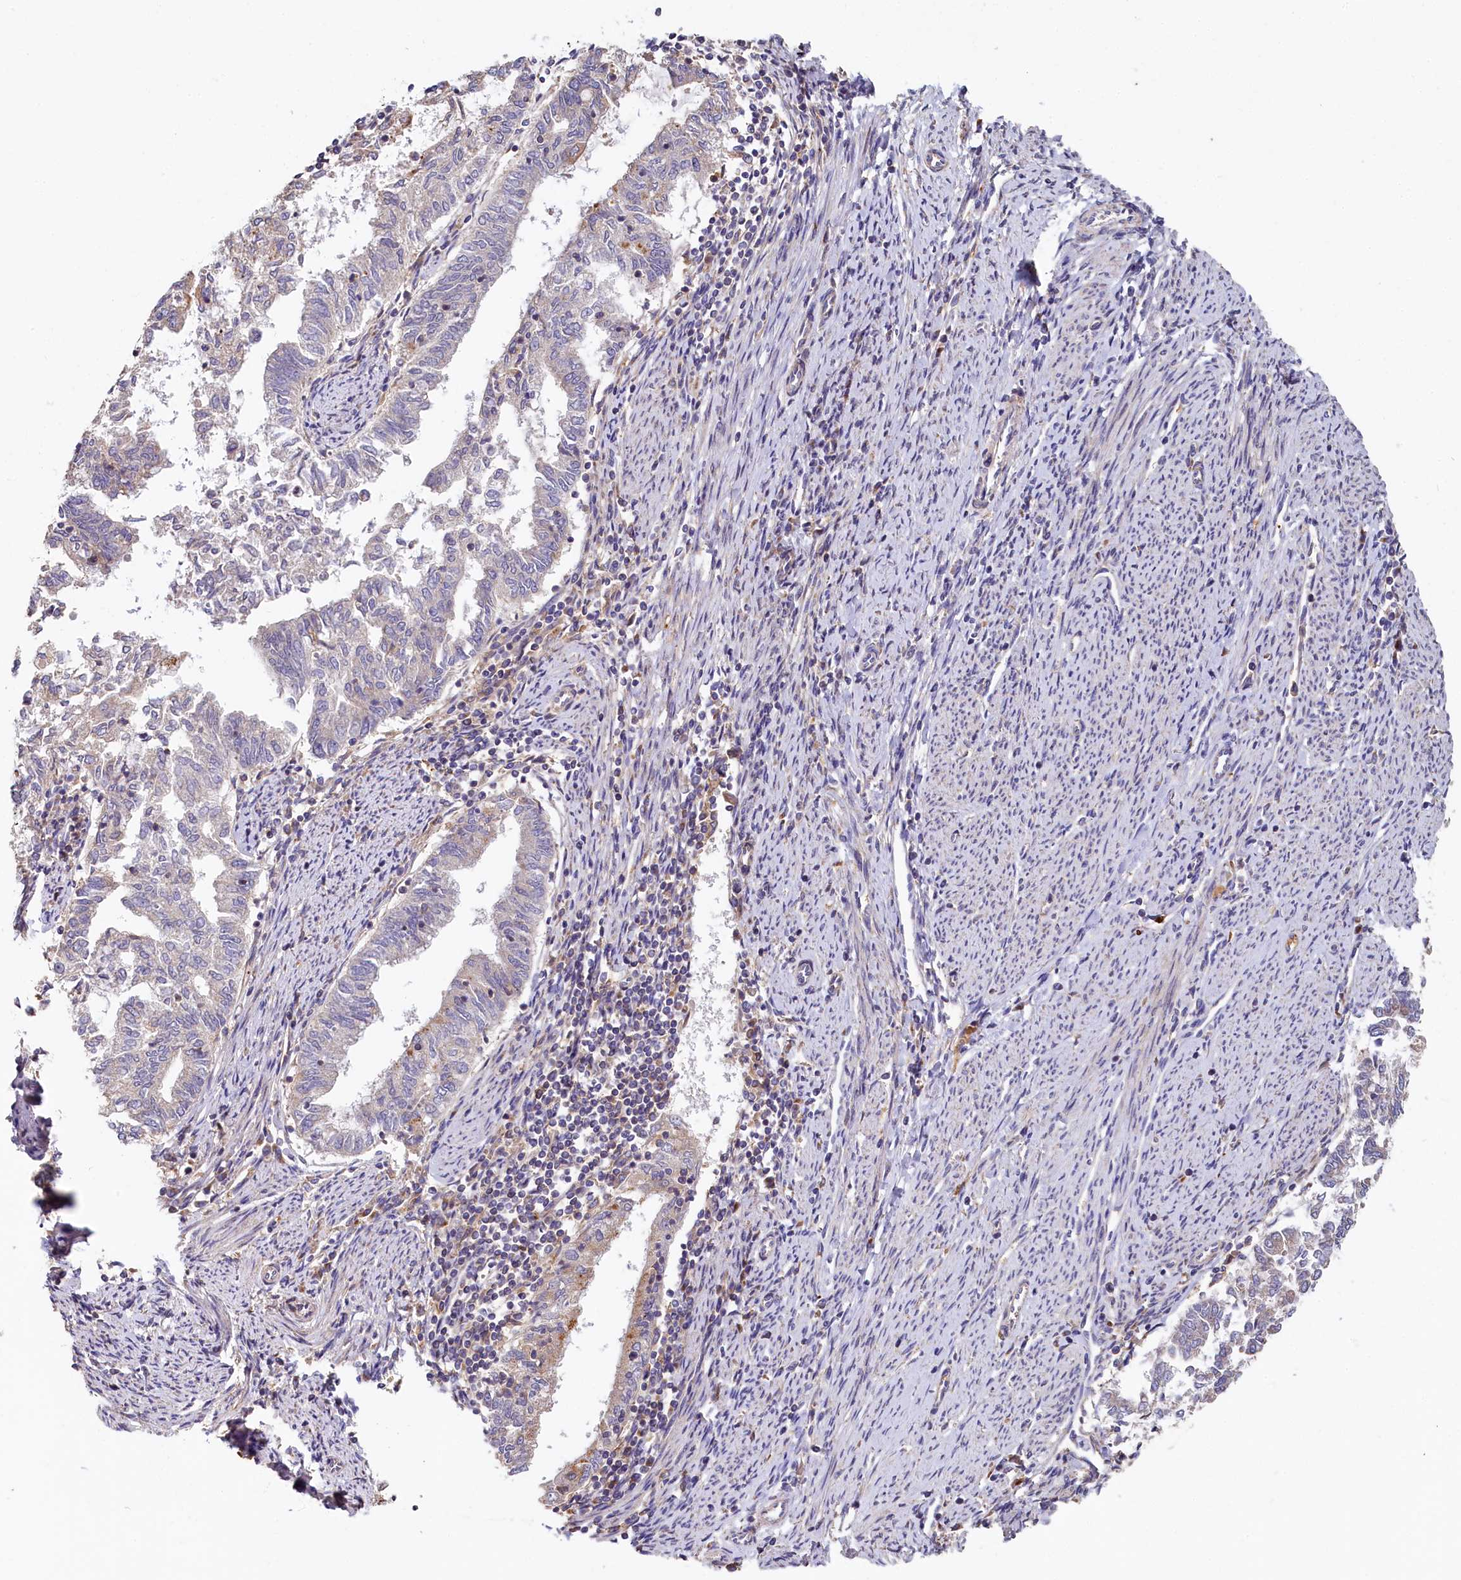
{"staining": {"intensity": "negative", "quantity": "none", "location": "none"}, "tissue": "endometrial cancer", "cell_type": "Tumor cells", "image_type": "cancer", "snomed": [{"axis": "morphology", "description": "Adenocarcinoma, NOS"}, {"axis": "topography", "description": "Endometrium"}], "caption": "Micrograph shows no significant protein expression in tumor cells of endometrial adenocarcinoma. (DAB immunohistochemistry visualized using brightfield microscopy, high magnification).", "gene": "PPIP5K1", "patient": {"sex": "female", "age": 79}}